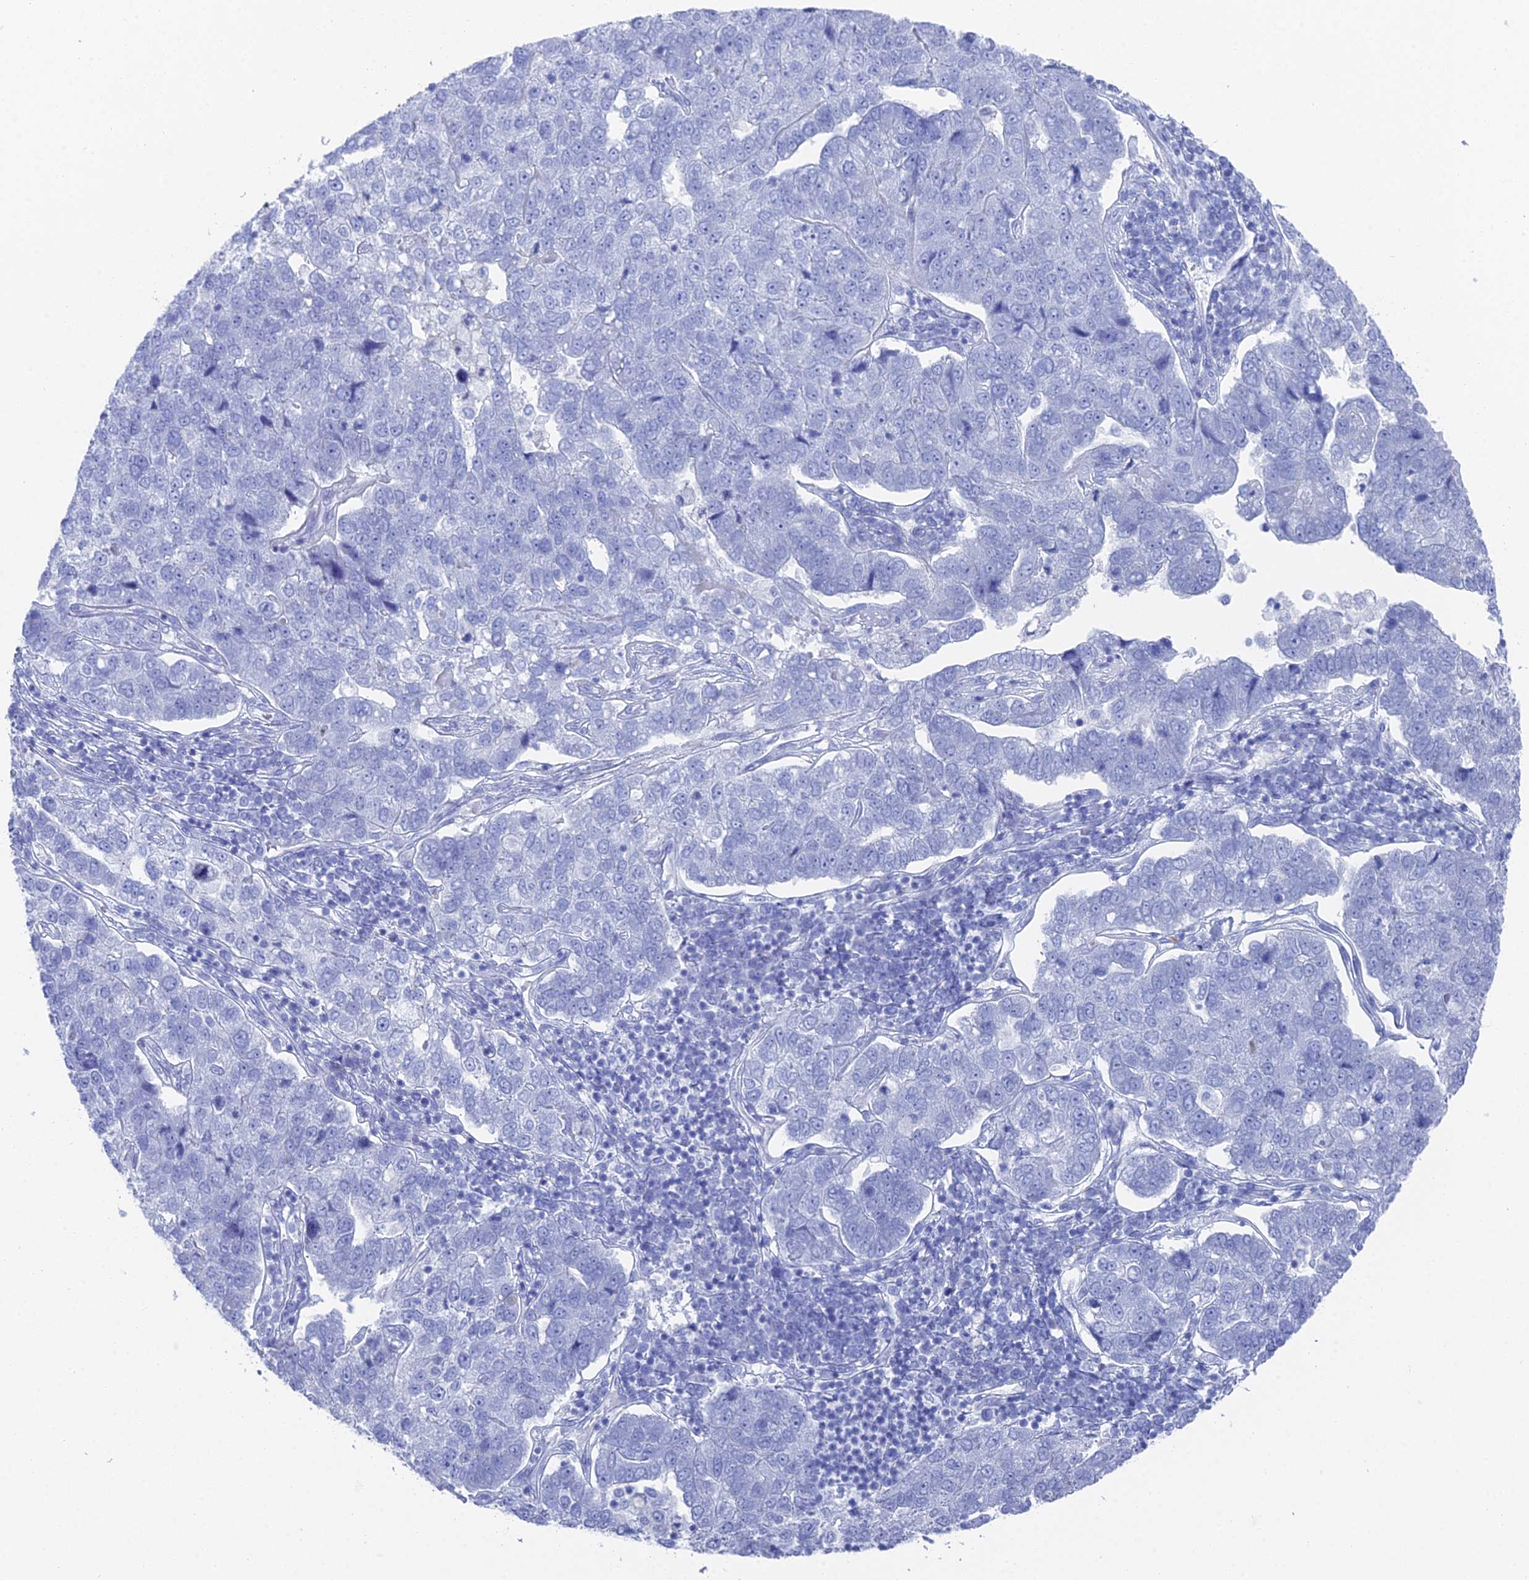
{"staining": {"intensity": "negative", "quantity": "none", "location": "none"}, "tissue": "pancreatic cancer", "cell_type": "Tumor cells", "image_type": "cancer", "snomed": [{"axis": "morphology", "description": "Adenocarcinoma, NOS"}, {"axis": "topography", "description": "Pancreas"}], "caption": "Immunohistochemistry of human pancreatic cancer exhibits no positivity in tumor cells. (DAB immunohistochemistry (IHC), high magnification).", "gene": "ENPP3", "patient": {"sex": "female", "age": 61}}